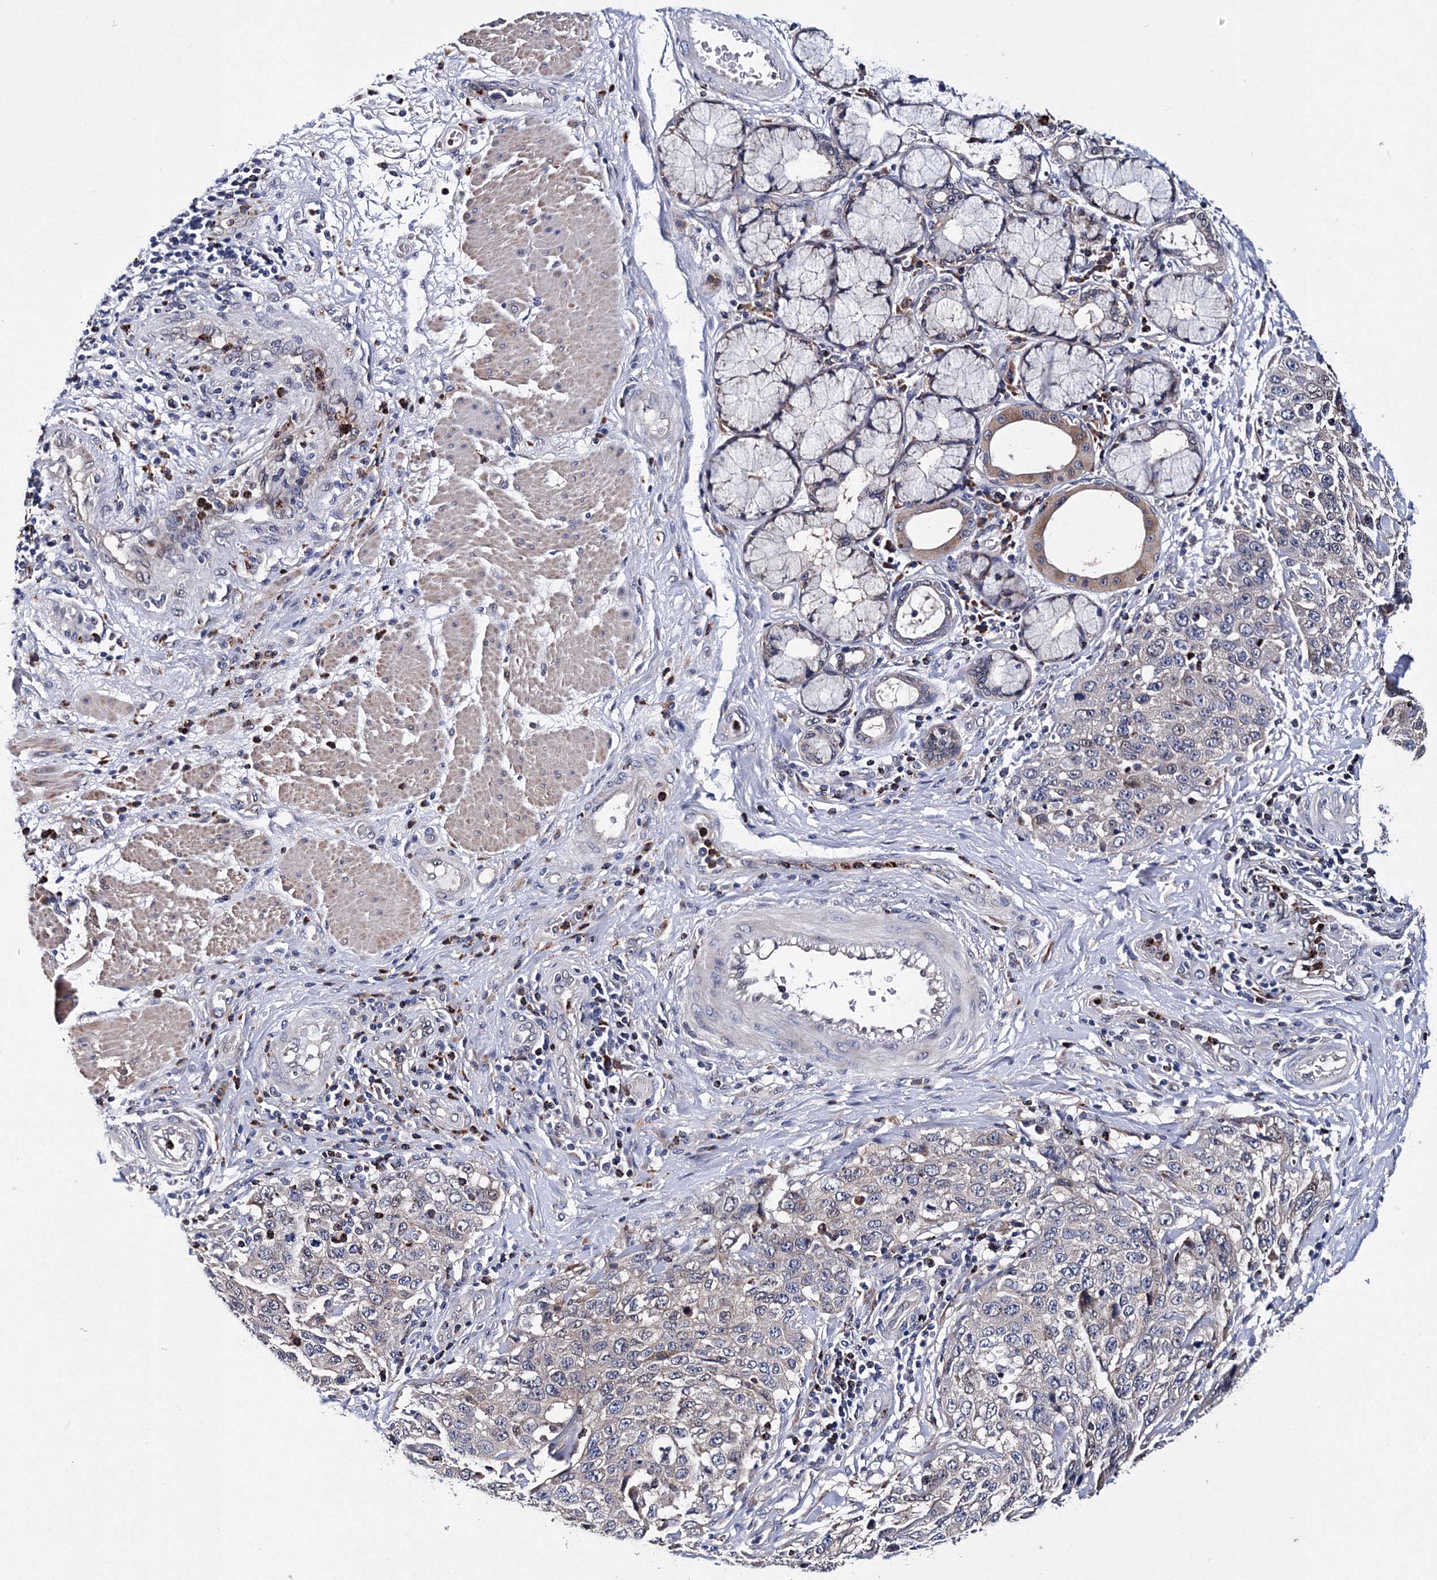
{"staining": {"intensity": "negative", "quantity": "none", "location": "none"}, "tissue": "stomach cancer", "cell_type": "Tumor cells", "image_type": "cancer", "snomed": [{"axis": "morphology", "description": "Adenocarcinoma, NOS"}, {"axis": "topography", "description": "Stomach"}], "caption": "Protein analysis of adenocarcinoma (stomach) shows no significant expression in tumor cells. (DAB IHC with hematoxylin counter stain).", "gene": "PHYKPL", "patient": {"sex": "male", "age": 48}}